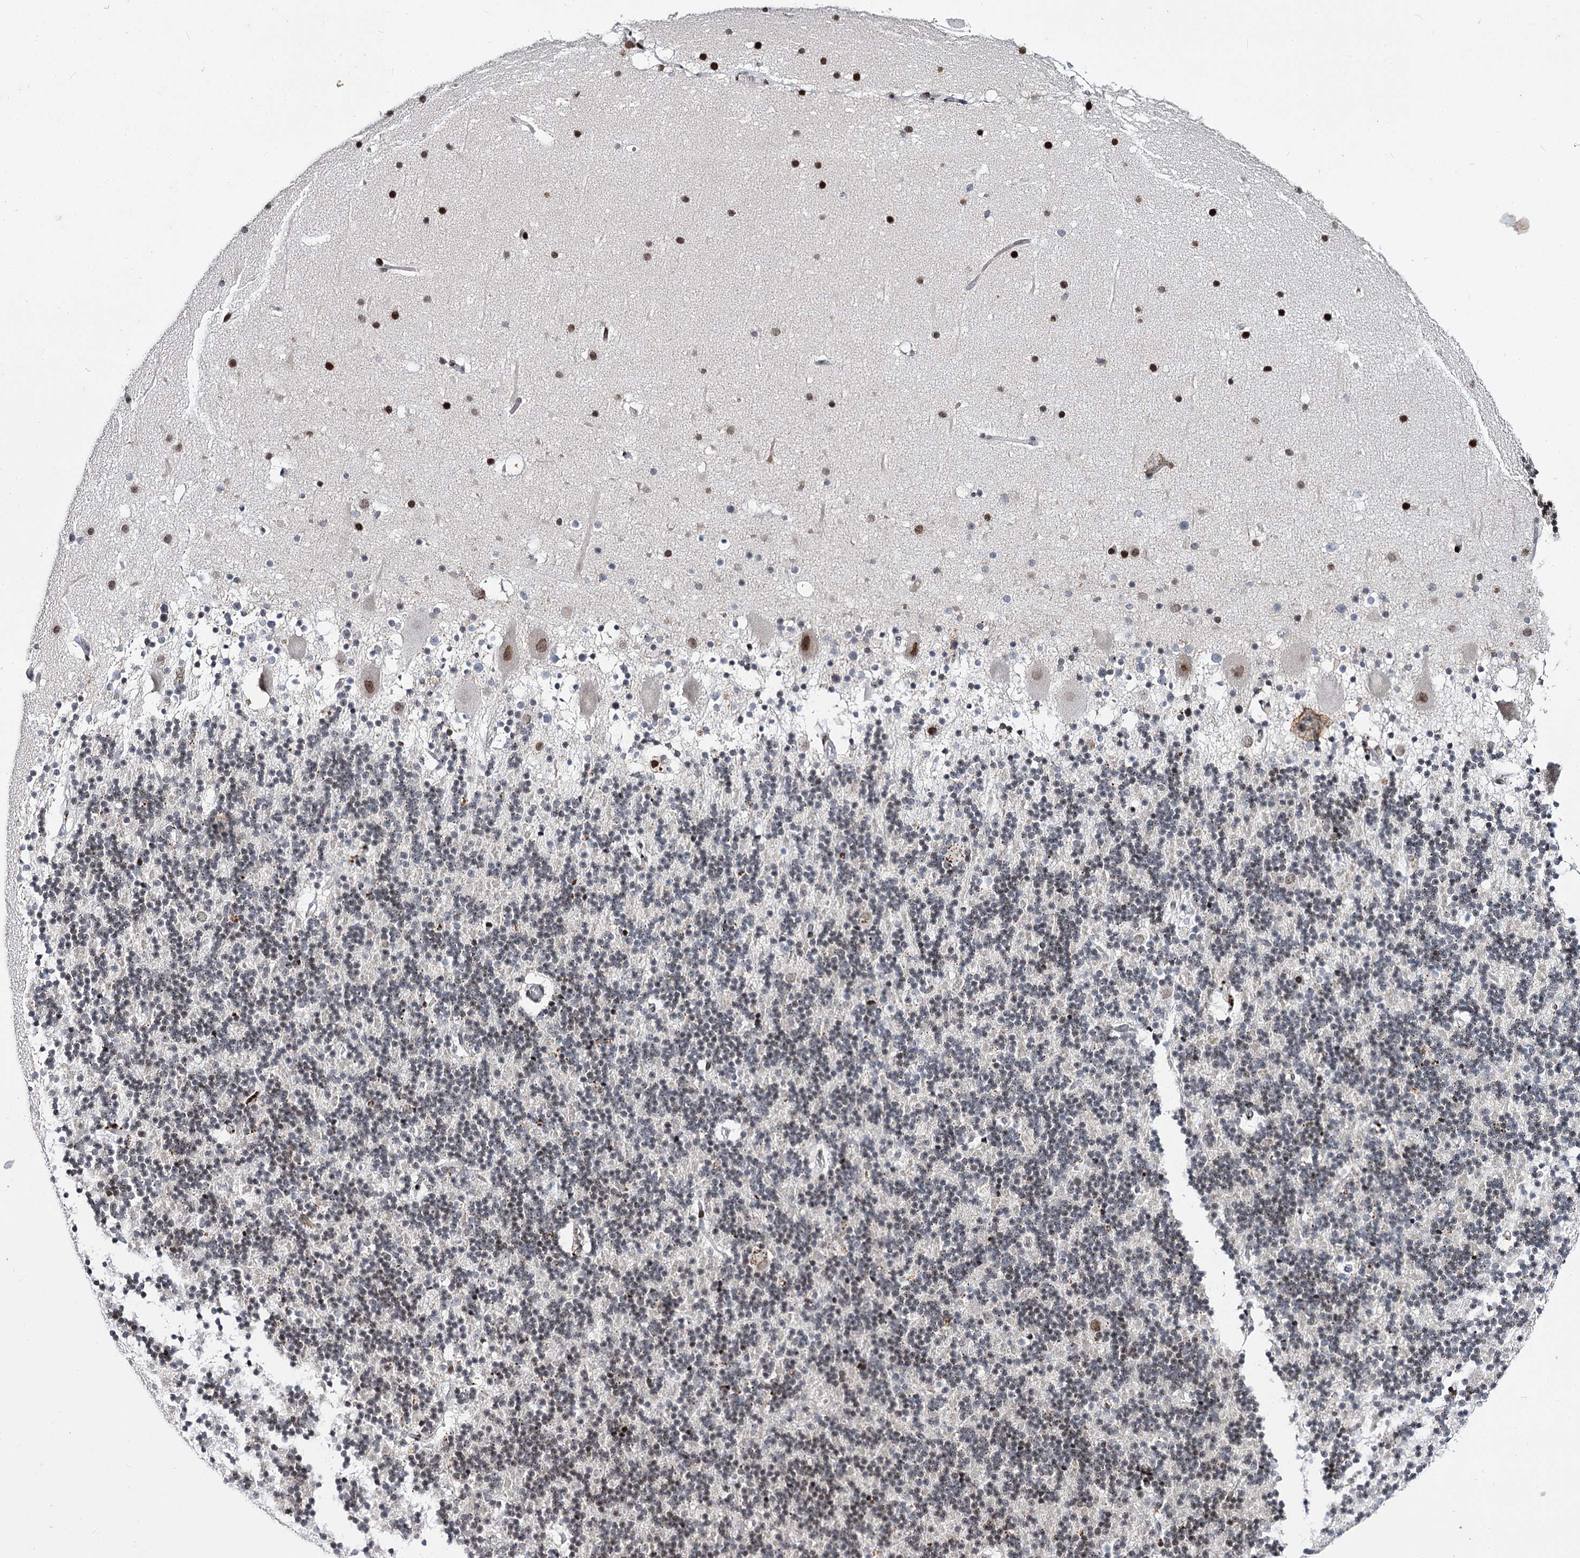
{"staining": {"intensity": "moderate", "quantity": "<25%", "location": "nuclear"}, "tissue": "cerebellum", "cell_type": "Cells in granular layer", "image_type": "normal", "snomed": [{"axis": "morphology", "description": "Normal tissue, NOS"}, {"axis": "topography", "description": "Cerebellum"}], "caption": "A high-resolution micrograph shows IHC staining of benign cerebellum, which demonstrates moderate nuclear positivity in approximately <25% of cells in granular layer.", "gene": "ITFG2", "patient": {"sex": "male", "age": 57}}